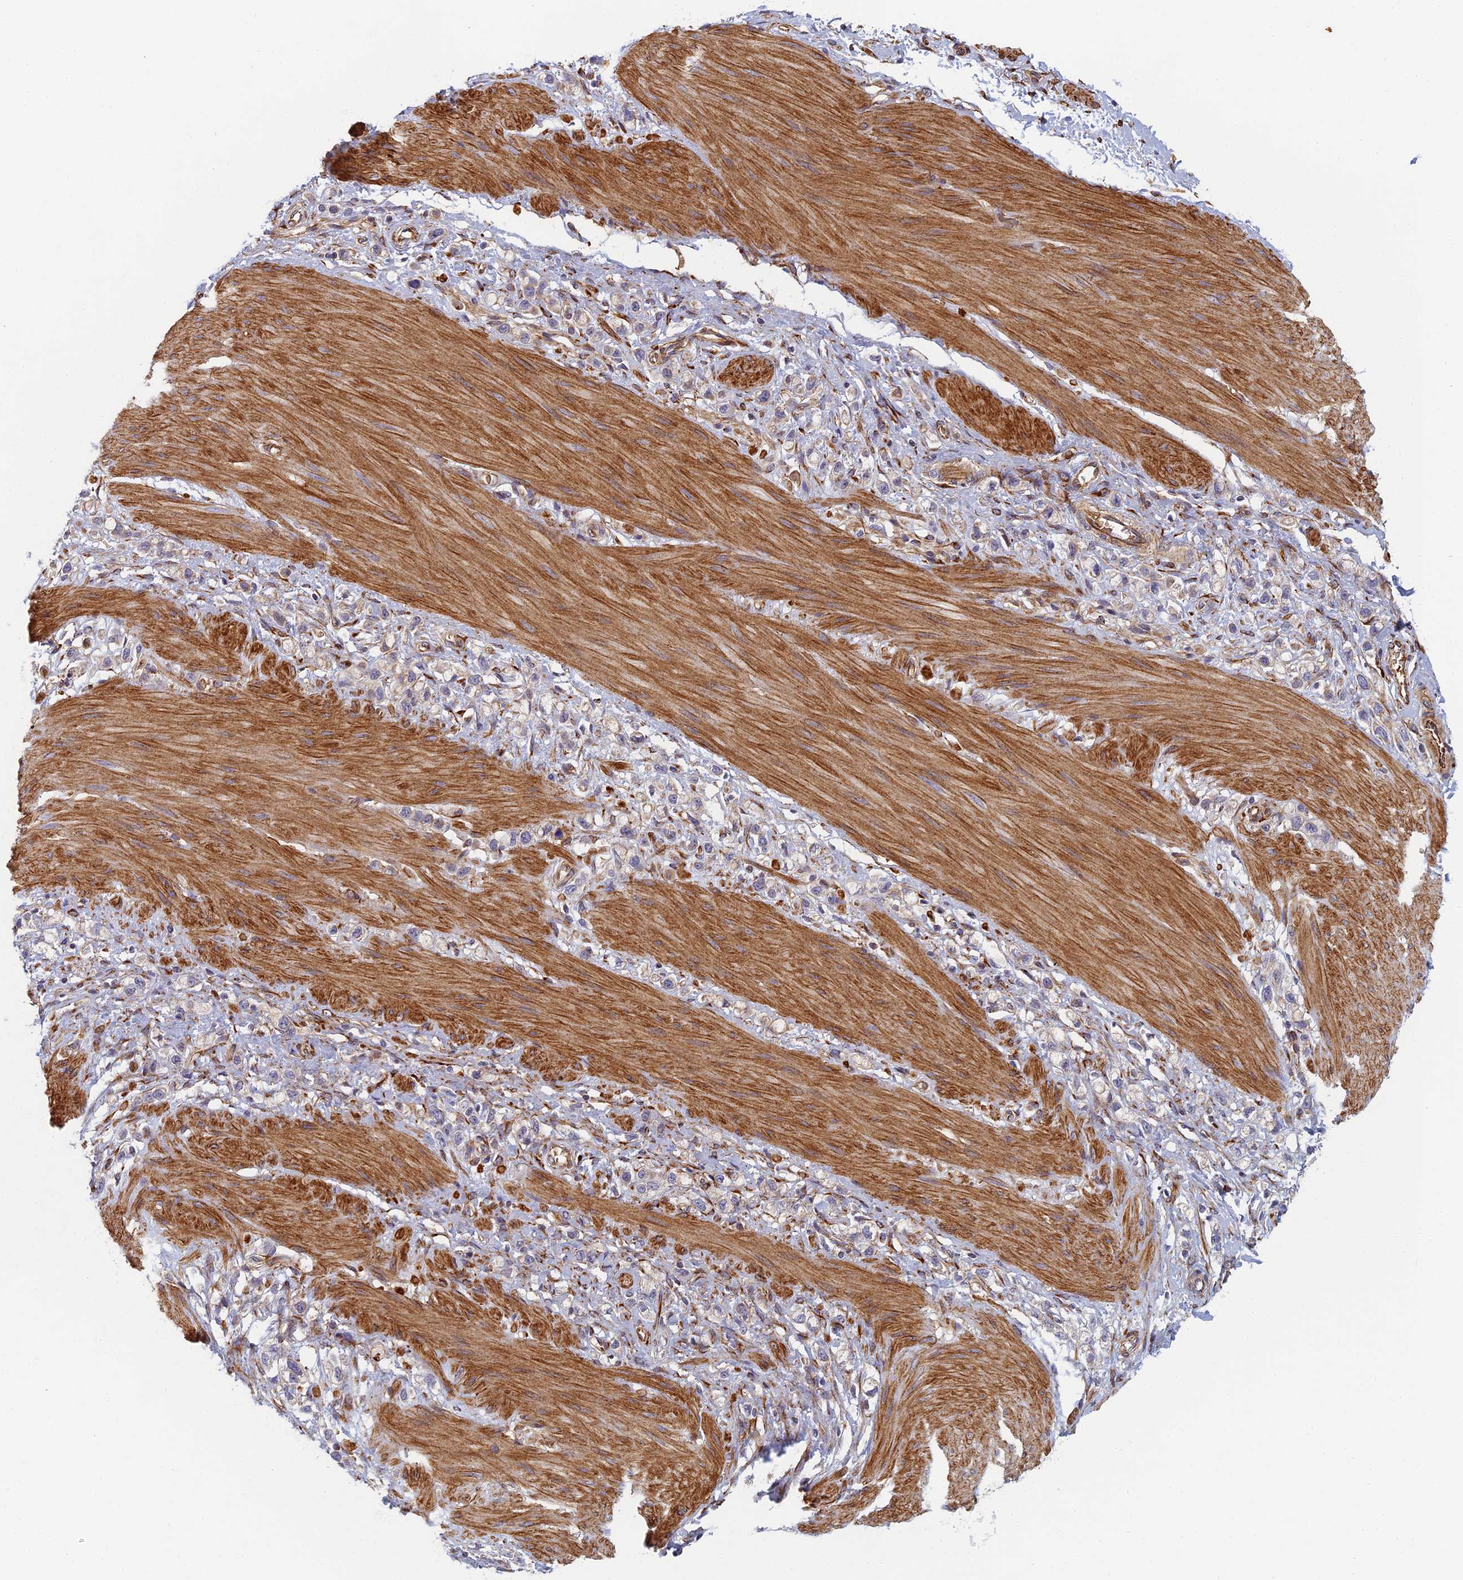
{"staining": {"intensity": "weak", "quantity": "<25%", "location": "cytoplasmic/membranous"}, "tissue": "stomach cancer", "cell_type": "Tumor cells", "image_type": "cancer", "snomed": [{"axis": "morphology", "description": "Adenocarcinoma, NOS"}, {"axis": "topography", "description": "Stomach"}], "caption": "The micrograph reveals no staining of tumor cells in adenocarcinoma (stomach).", "gene": "ABCB10", "patient": {"sex": "female", "age": 65}}